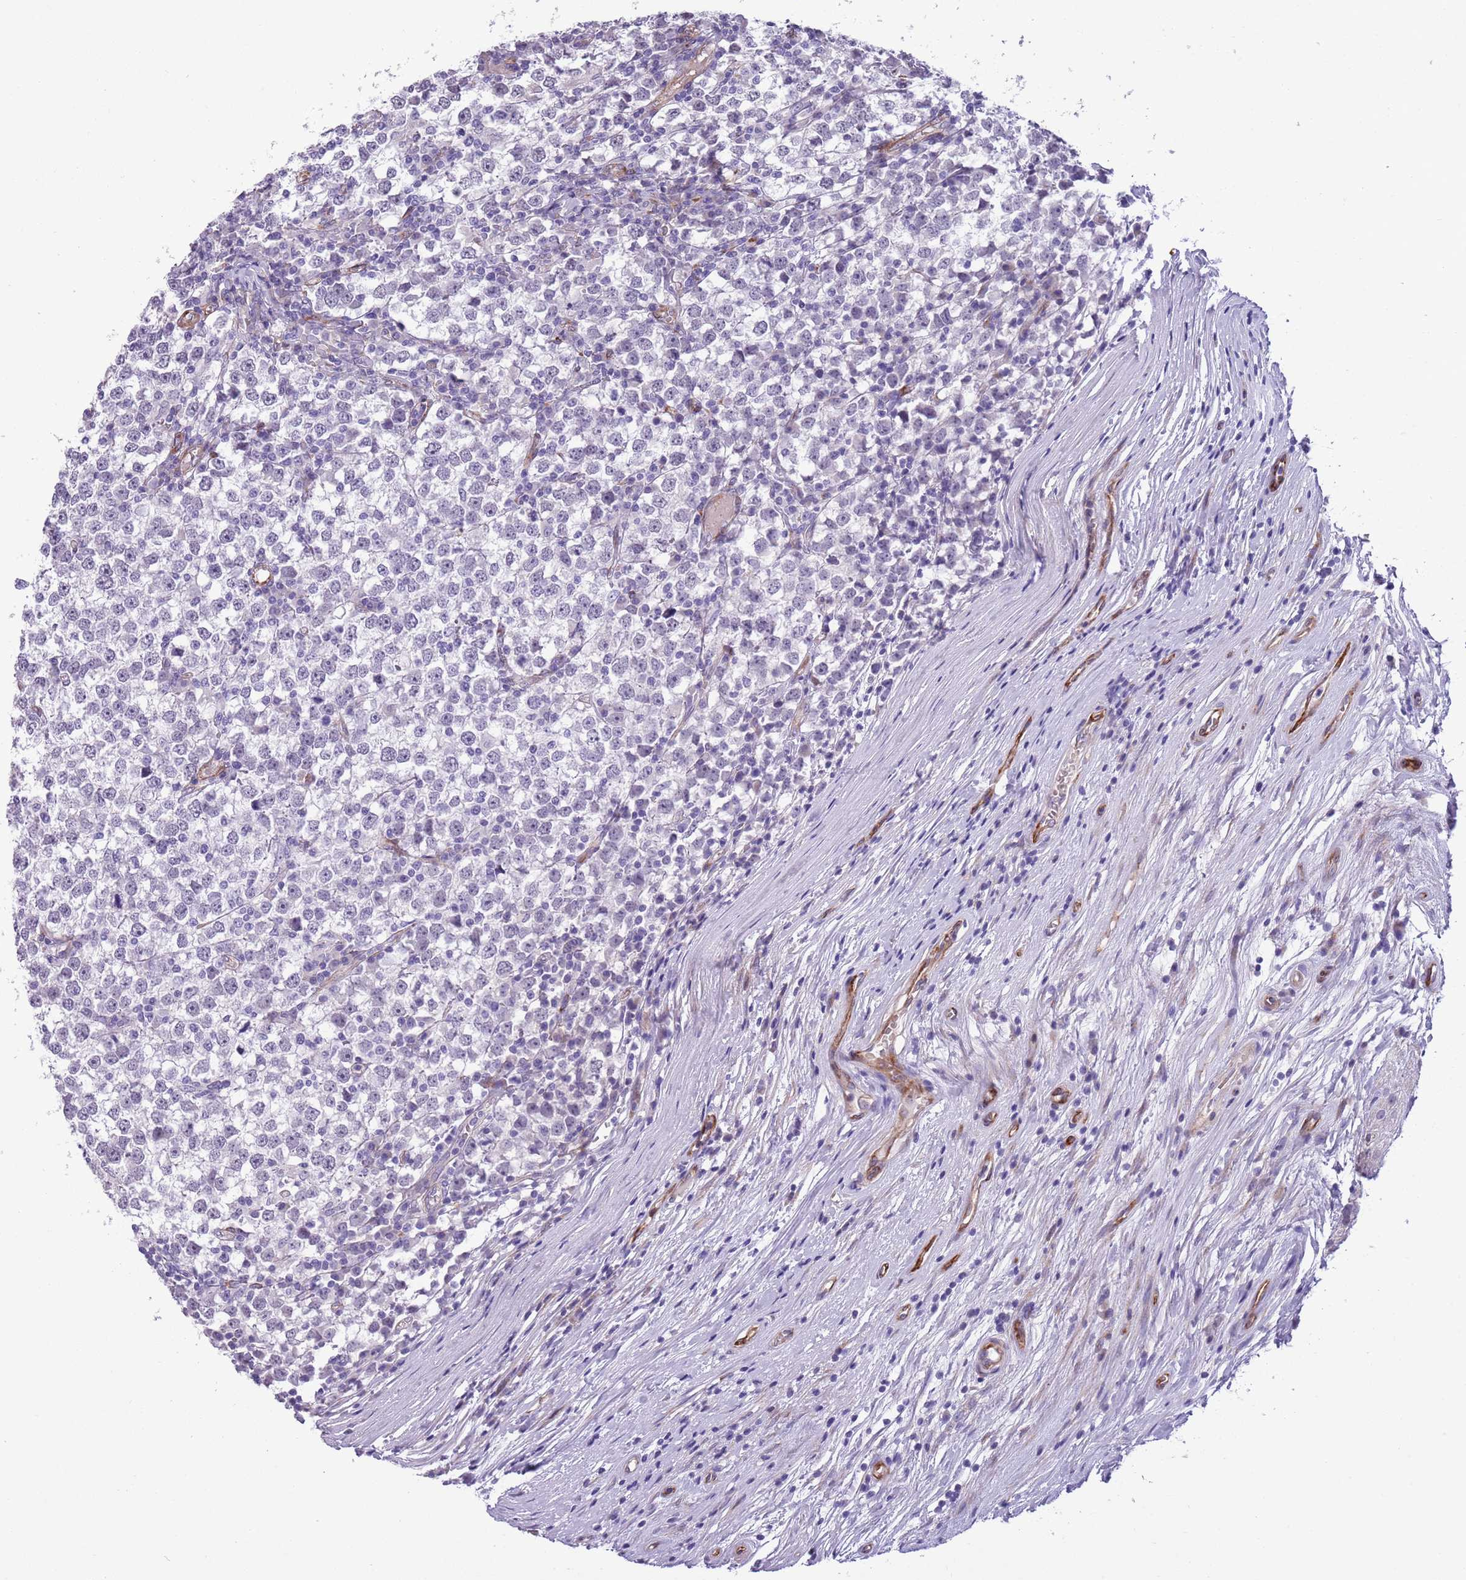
{"staining": {"intensity": "negative", "quantity": "none", "location": "none"}, "tissue": "testis cancer", "cell_type": "Tumor cells", "image_type": "cancer", "snomed": [{"axis": "morphology", "description": "Seminoma, NOS"}, {"axis": "topography", "description": "Testis"}], "caption": "This is an immunohistochemistry (IHC) histopathology image of human testis seminoma. There is no expression in tumor cells.", "gene": "MRPL32", "patient": {"sex": "male", "age": 65}}